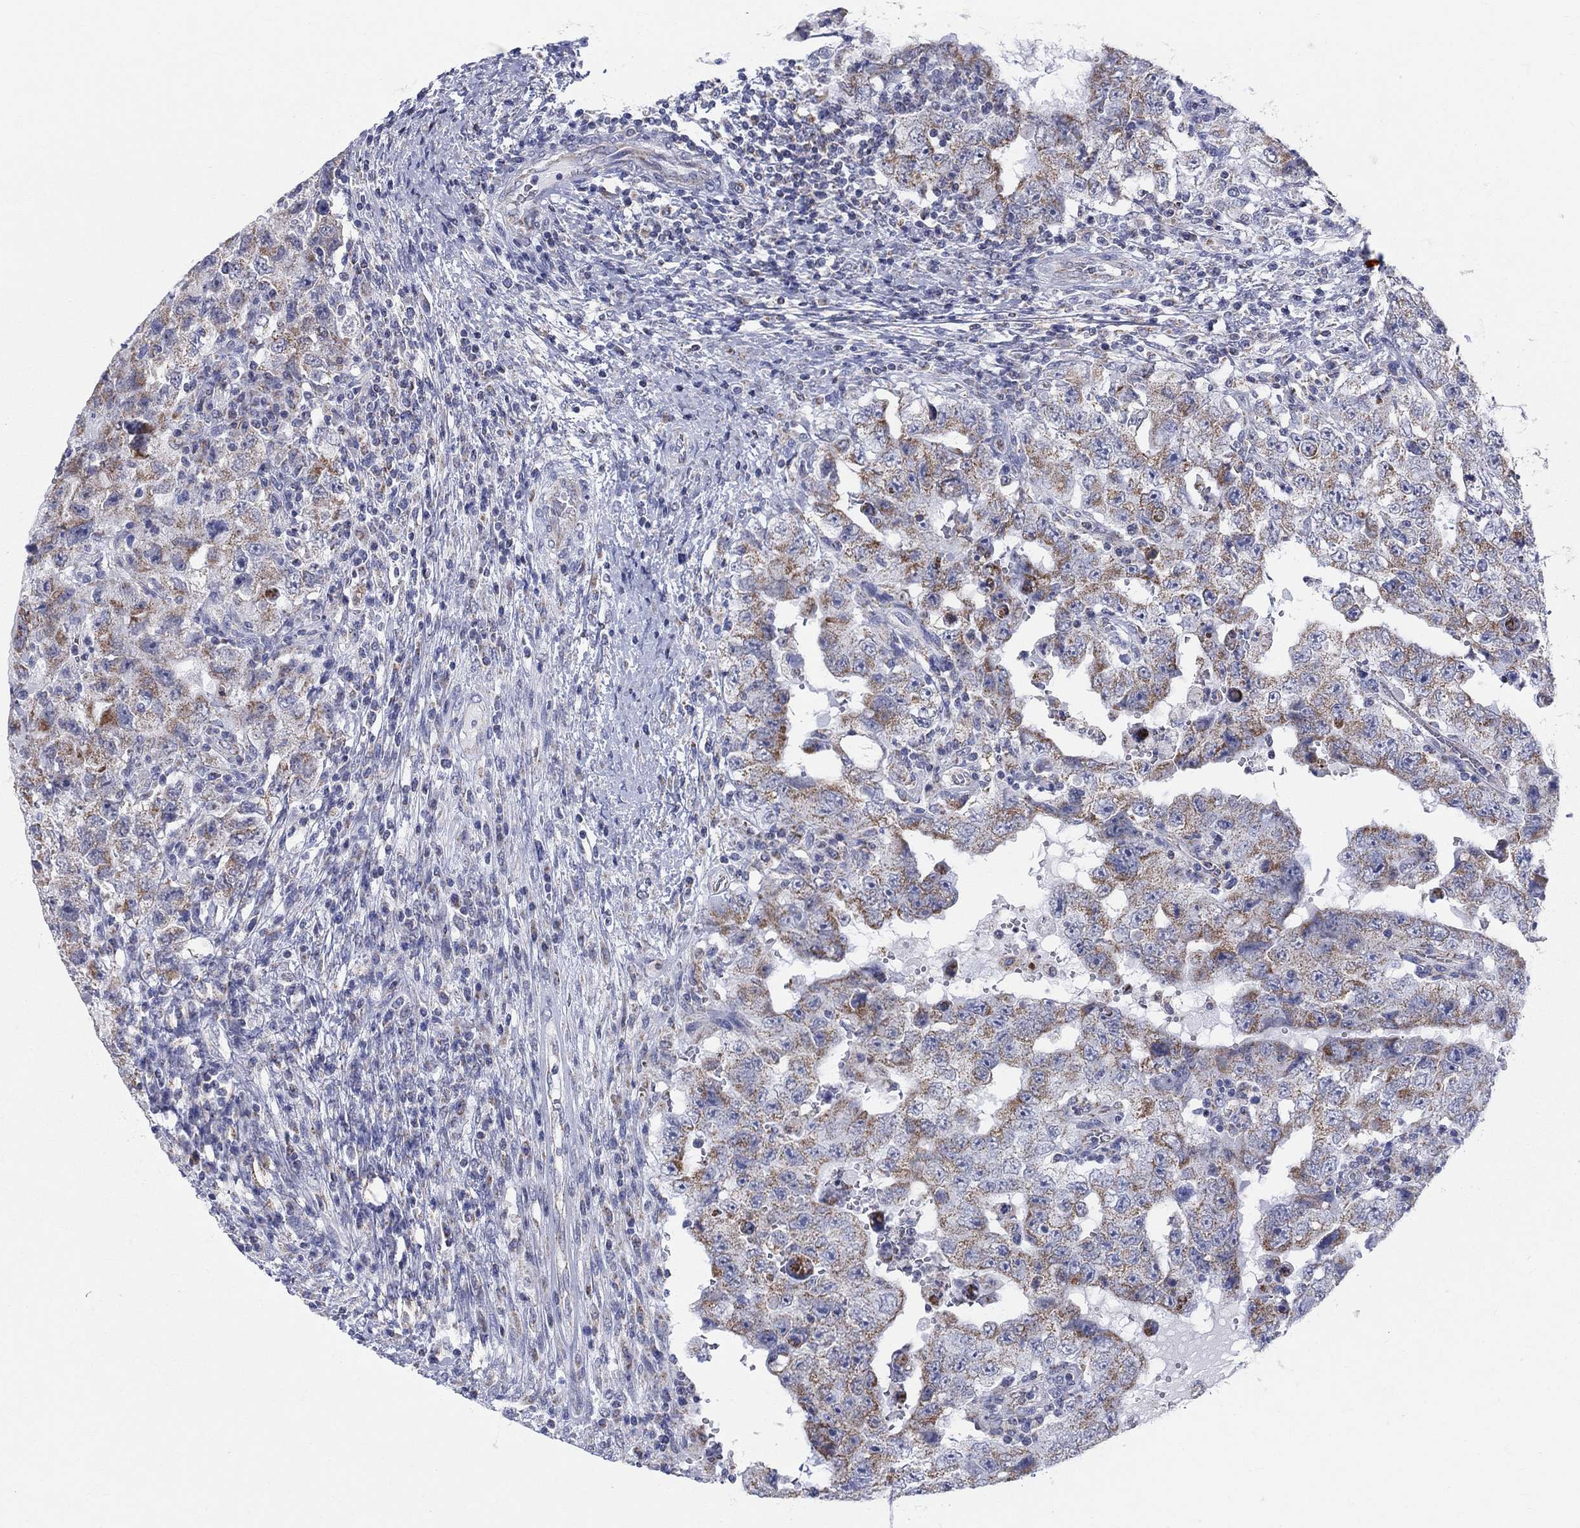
{"staining": {"intensity": "moderate", "quantity": "25%-75%", "location": "cytoplasmic/membranous"}, "tissue": "testis cancer", "cell_type": "Tumor cells", "image_type": "cancer", "snomed": [{"axis": "morphology", "description": "Carcinoma, Embryonal, NOS"}, {"axis": "topography", "description": "Testis"}], "caption": "Immunohistochemical staining of human testis cancer (embryonal carcinoma) demonstrates medium levels of moderate cytoplasmic/membranous positivity in about 25%-75% of tumor cells. The protein is stained brown, and the nuclei are stained in blue (DAB IHC with brightfield microscopy, high magnification).", "gene": "KISS1R", "patient": {"sex": "male", "age": 26}}